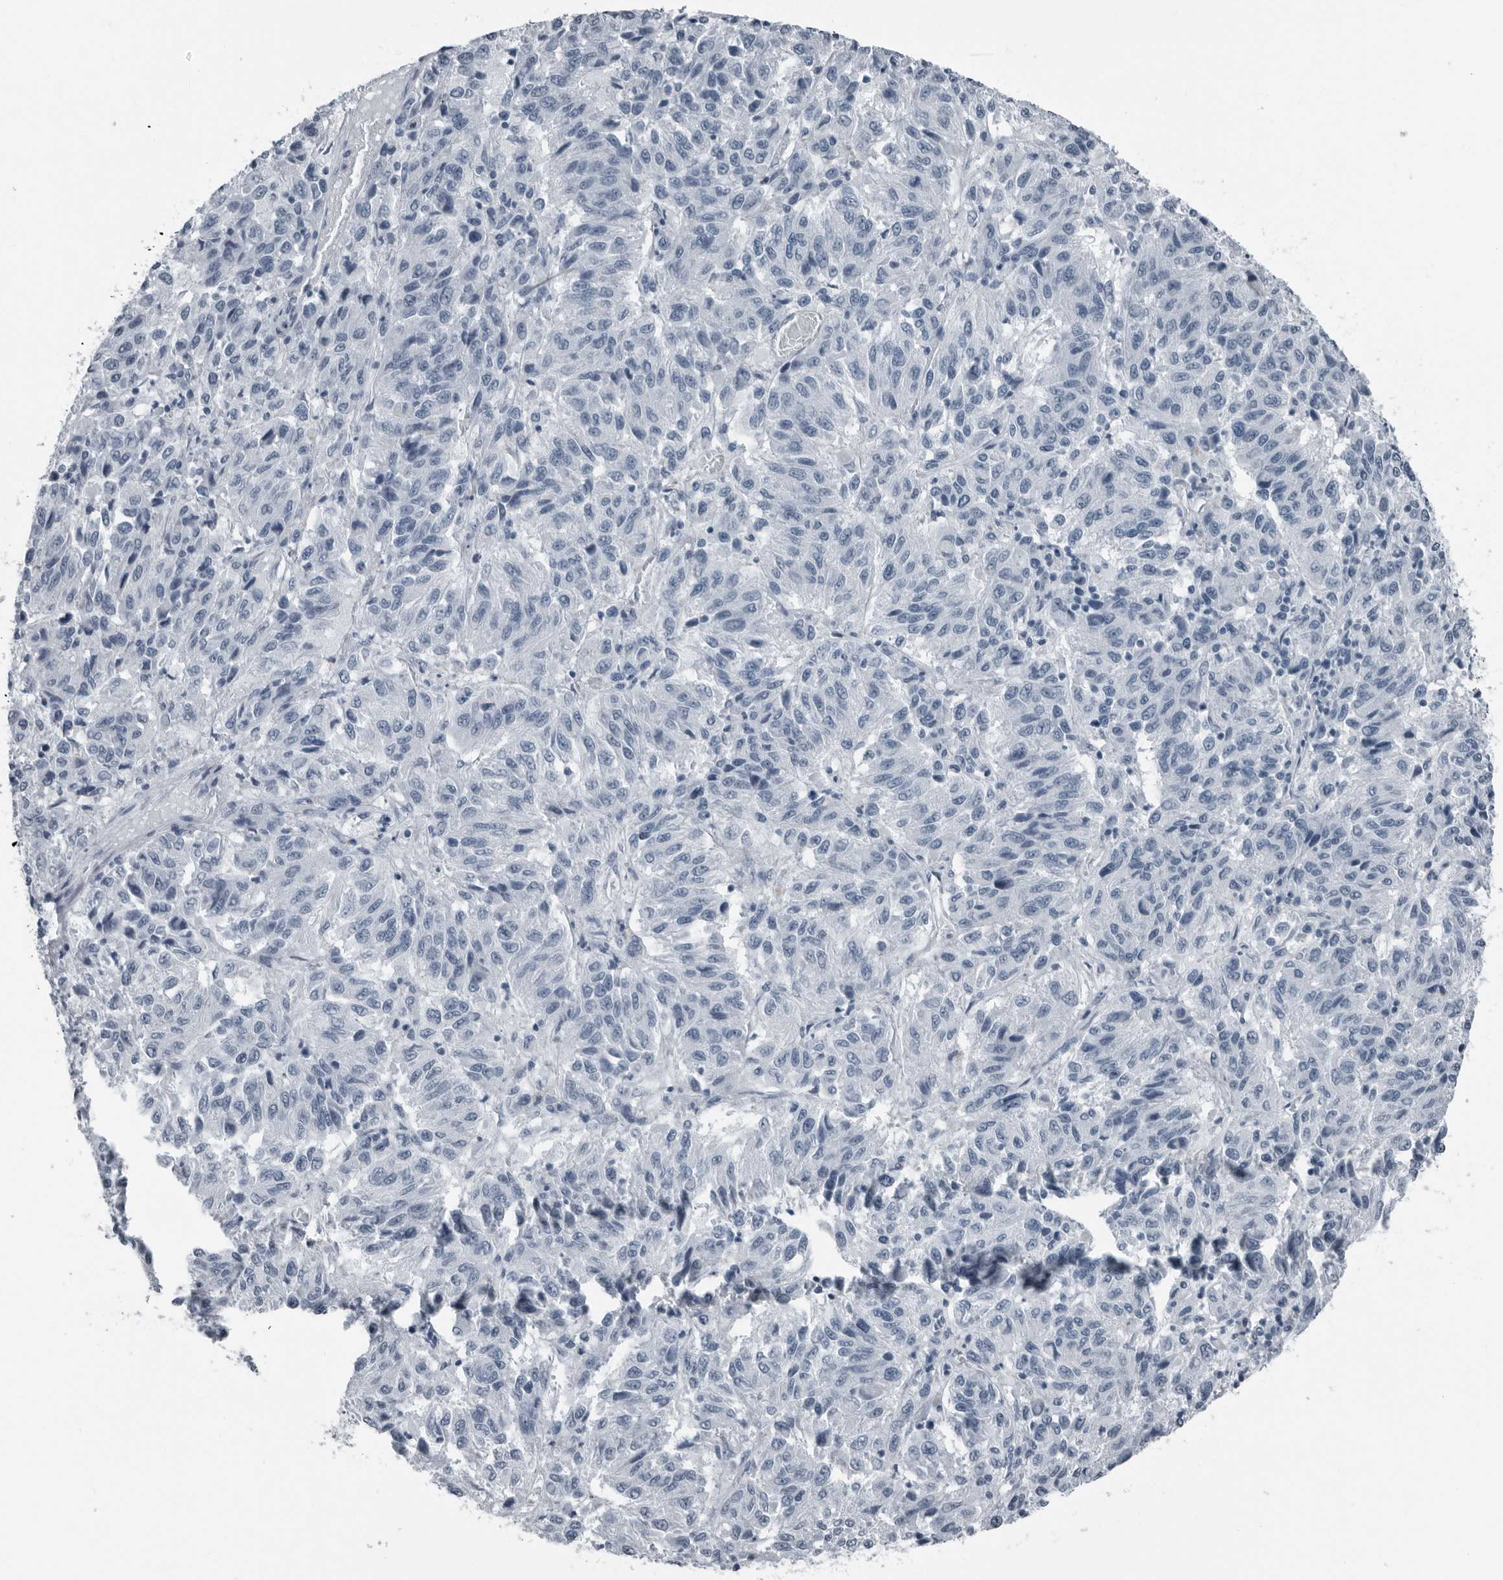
{"staining": {"intensity": "negative", "quantity": "none", "location": "none"}, "tissue": "melanoma", "cell_type": "Tumor cells", "image_type": "cancer", "snomed": [{"axis": "morphology", "description": "Malignant melanoma, NOS"}, {"axis": "topography", "description": "Skin"}], "caption": "Histopathology image shows no significant protein positivity in tumor cells of malignant melanoma.", "gene": "PRSS1", "patient": {"sex": "female", "age": 82}}